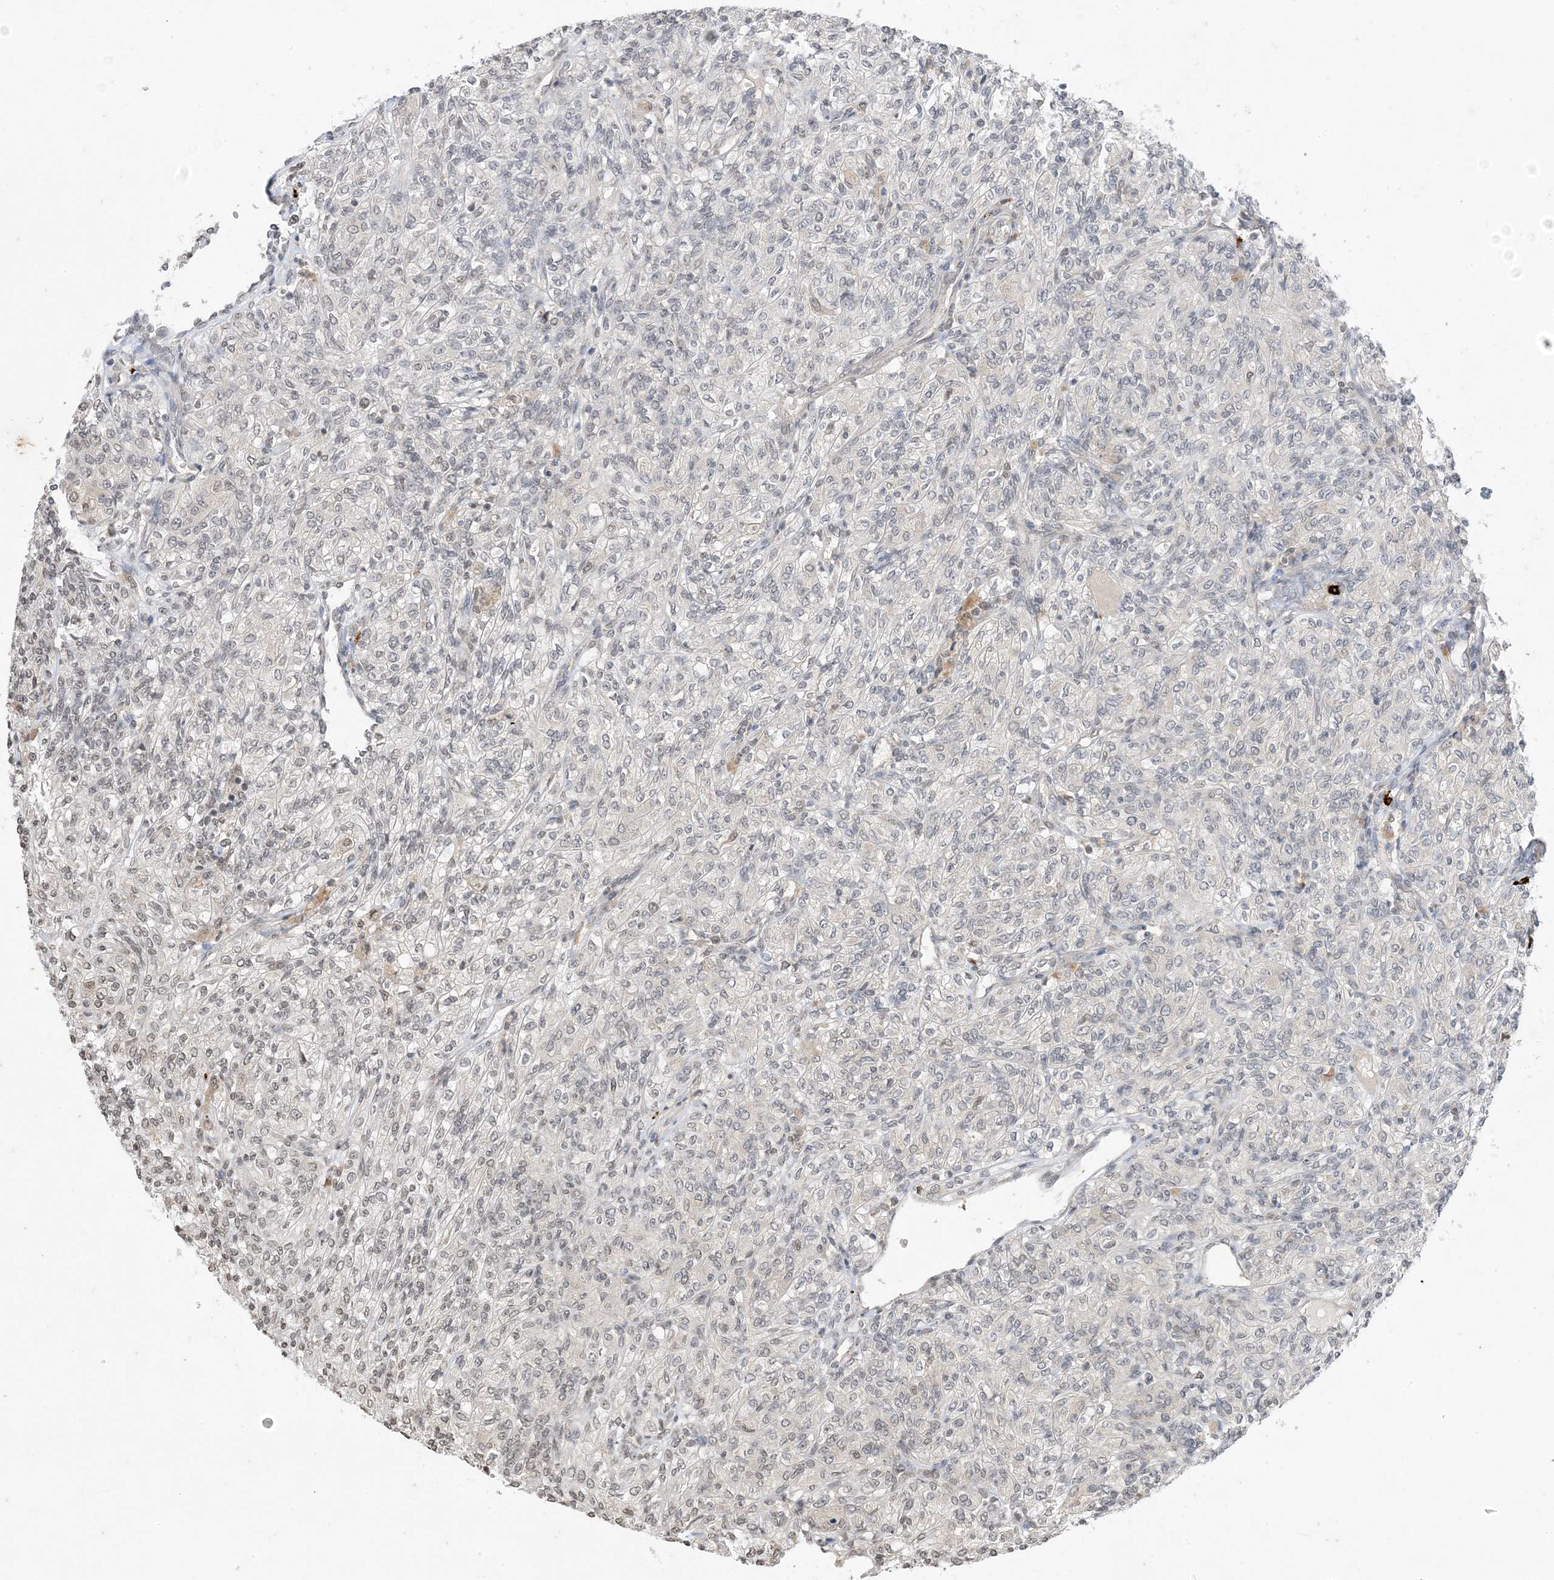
{"staining": {"intensity": "negative", "quantity": "none", "location": "none"}, "tissue": "renal cancer", "cell_type": "Tumor cells", "image_type": "cancer", "snomed": [{"axis": "morphology", "description": "Adenocarcinoma, NOS"}, {"axis": "topography", "description": "Kidney"}], "caption": "An immunohistochemistry (IHC) histopathology image of renal cancer is shown. There is no staining in tumor cells of renal cancer.", "gene": "RANBP9", "patient": {"sex": "male", "age": 77}}